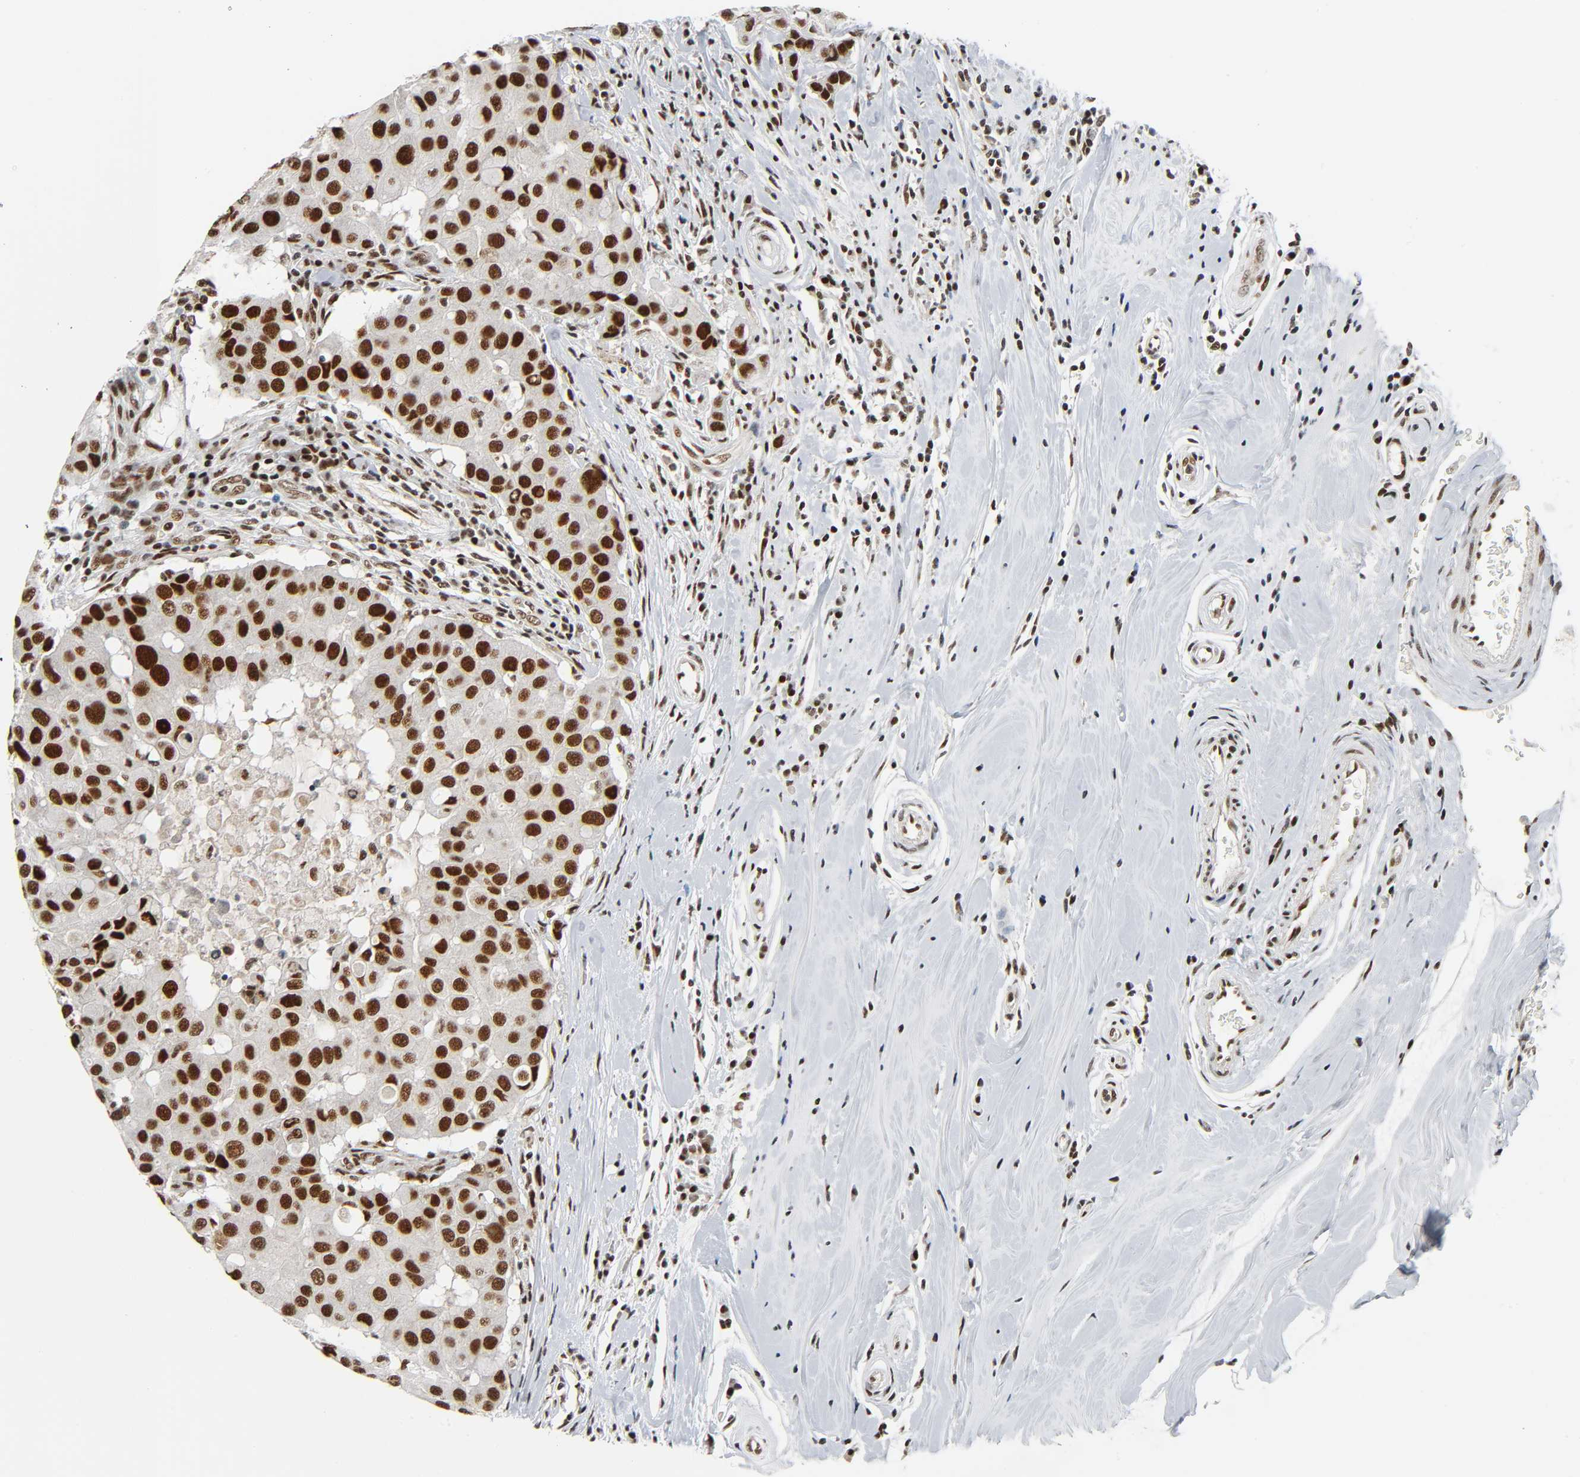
{"staining": {"intensity": "strong", "quantity": ">75%", "location": "nuclear"}, "tissue": "breast cancer", "cell_type": "Tumor cells", "image_type": "cancer", "snomed": [{"axis": "morphology", "description": "Duct carcinoma"}, {"axis": "topography", "description": "Breast"}], "caption": "Brown immunohistochemical staining in invasive ductal carcinoma (breast) exhibits strong nuclear staining in approximately >75% of tumor cells. The protein of interest is stained brown, and the nuclei are stained in blue (DAB (3,3'-diaminobenzidine) IHC with brightfield microscopy, high magnification).", "gene": "CDK9", "patient": {"sex": "female", "age": 27}}